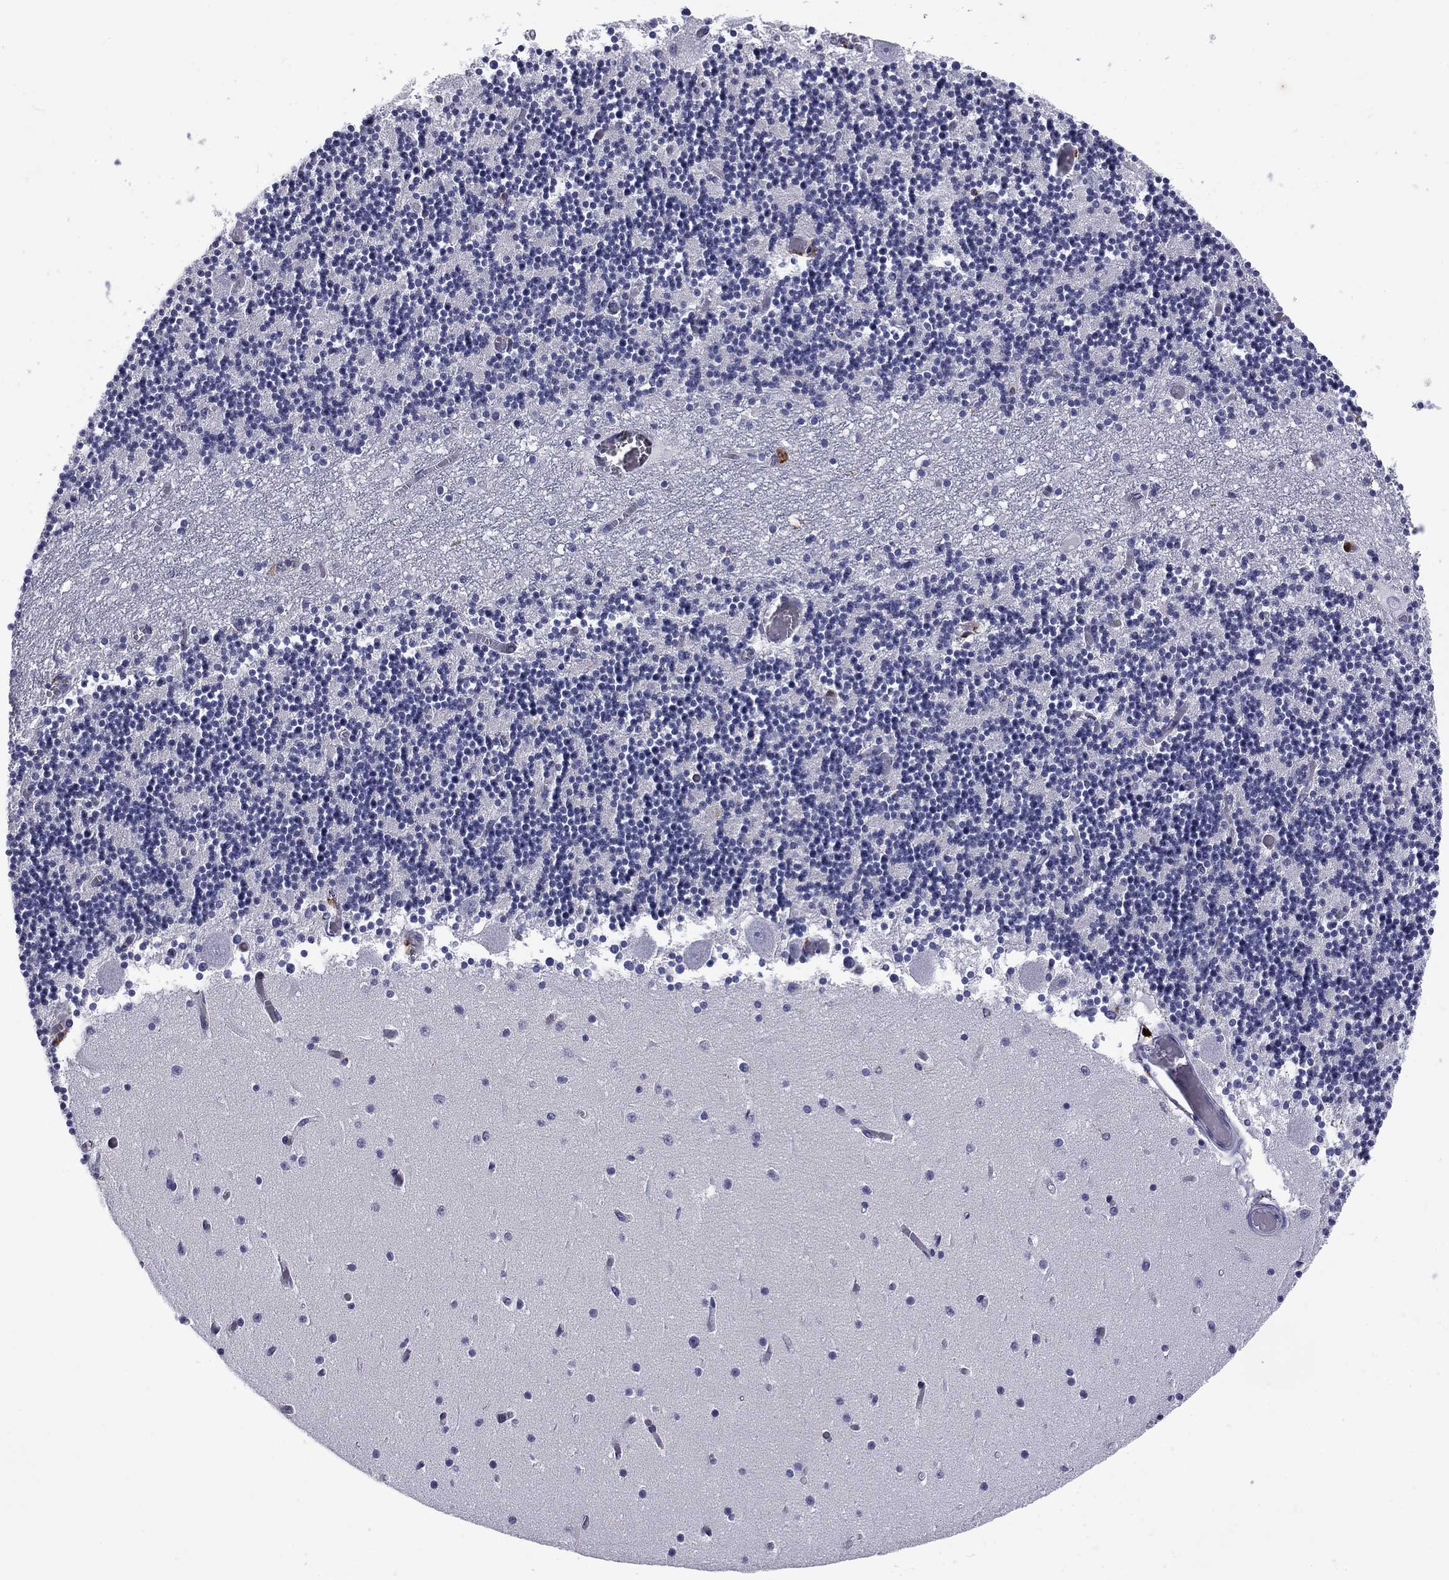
{"staining": {"intensity": "negative", "quantity": "none", "location": "none"}, "tissue": "cerebellum", "cell_type": "Cells in granular layer", "image_type": "normal", "snomed": [{"axis": "morphology", "description": "Normal tissue, NOS"}, {"axis": "topography", "description": "Cerebellum"}], "caption": "An immunohistochemistry micrograph of normal cerebellum is shown. There is no staining in cells in granular layer of cerebellum. (Brightfield microscopy of DAB (3,3'-diaminobenzidine) immunohistochemistry (IHC) at high magnification).", "gene": "MADCAM1", "patient": {"sex": "female", "age": 28}}